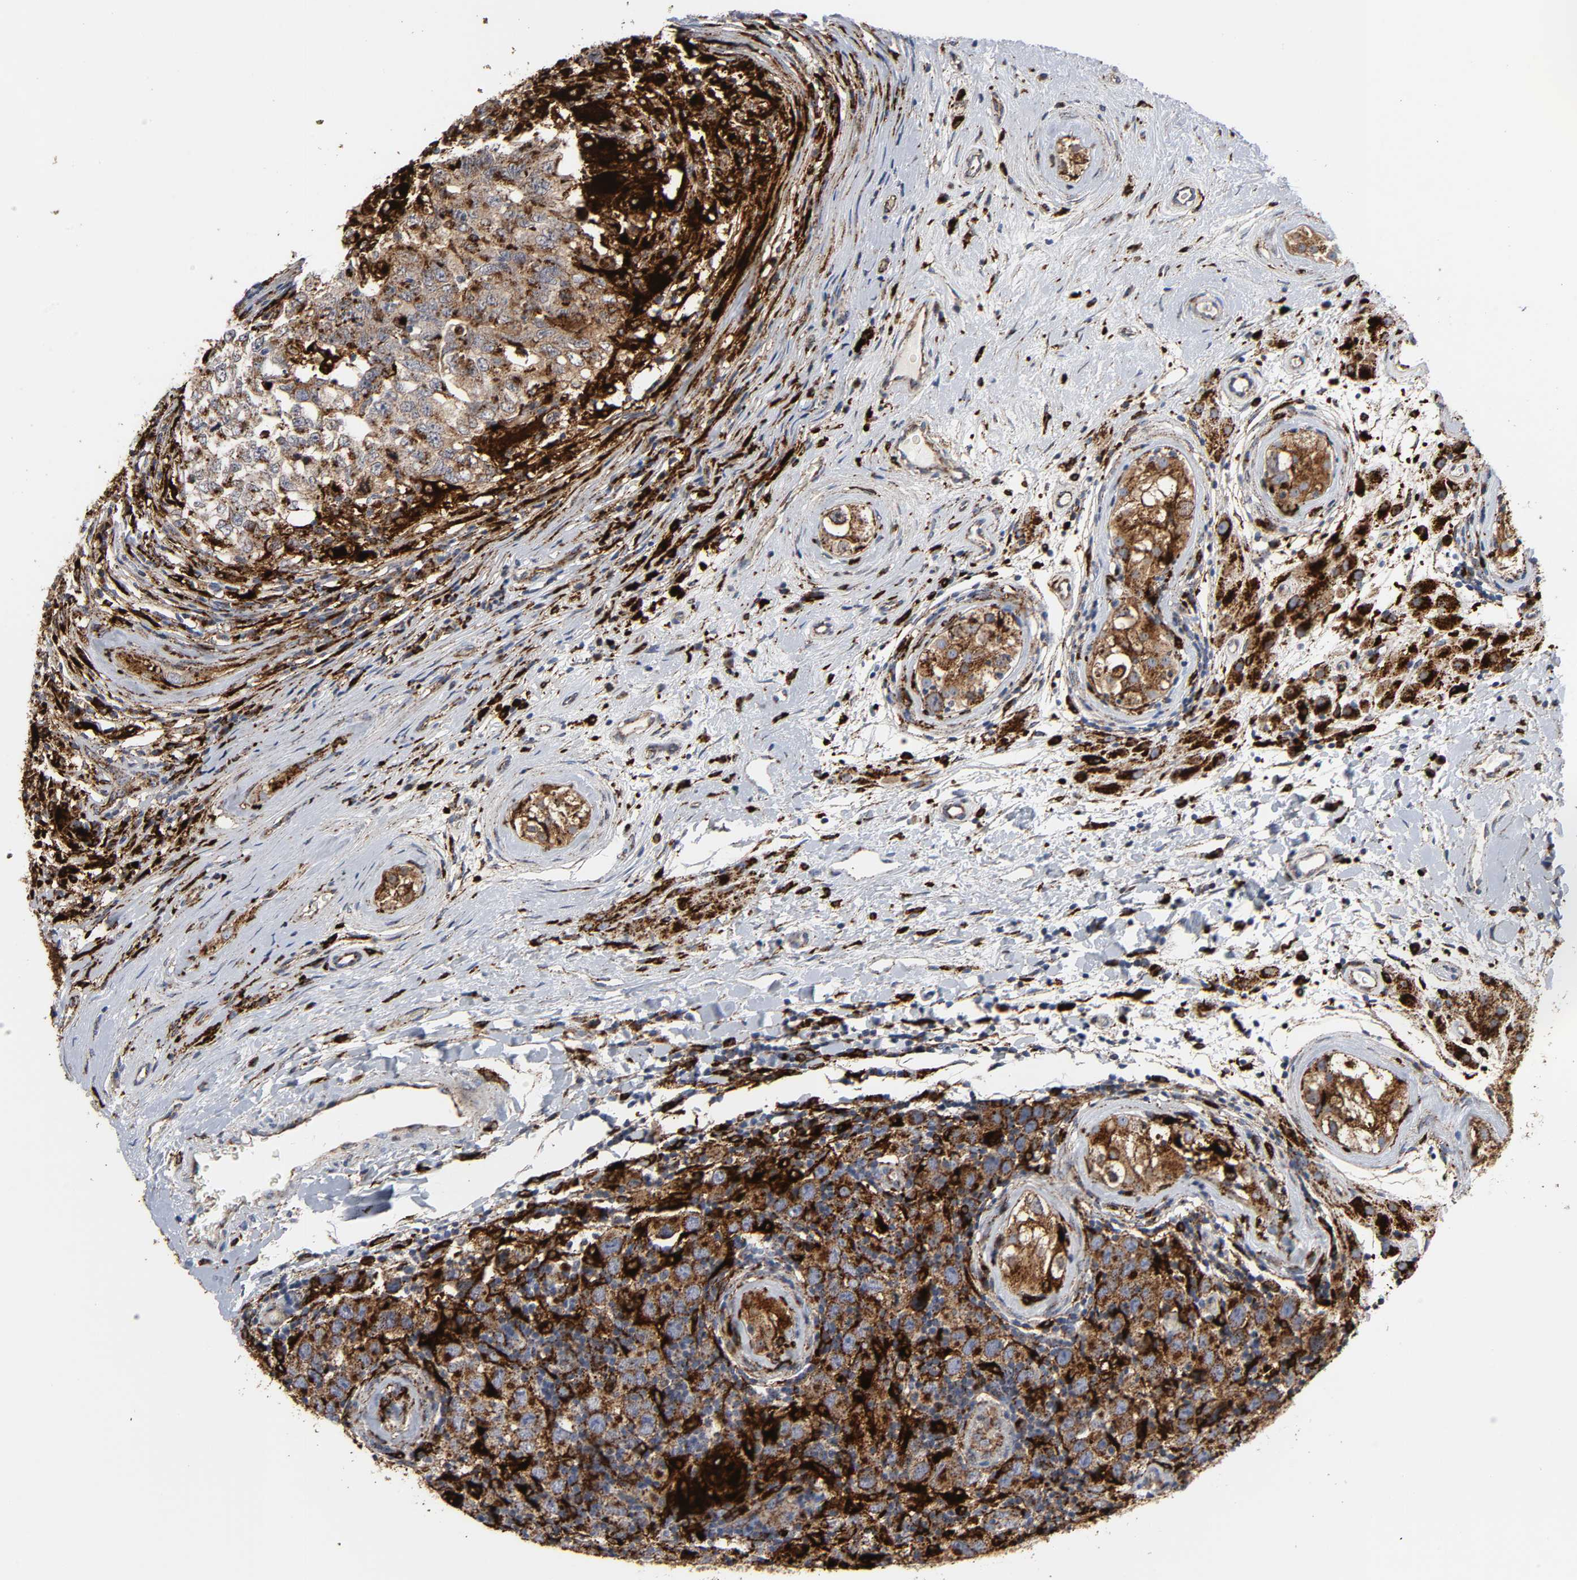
{"staining": {"intensity": "strong", "quantity": ">75%", "location": "cytoplasmic/membranous"}, "tissue": "testis cancer", "cell_type": "Tumor cells", "image_type": "cancer", "snomed": [{"axis": "morphology", "description": "Carcinoma, Embryonal, NOS"}, {"axis": "topography", "description": "Testis"}], "caption": "Tumor cells exhibit high levels of strong cytoplasmic/membranous positivity in approximately >75% of cells in testis cancer (embryonal carcinoma).", "gene": "PSAP", "patient": {"sex": "male", "age": 21}}